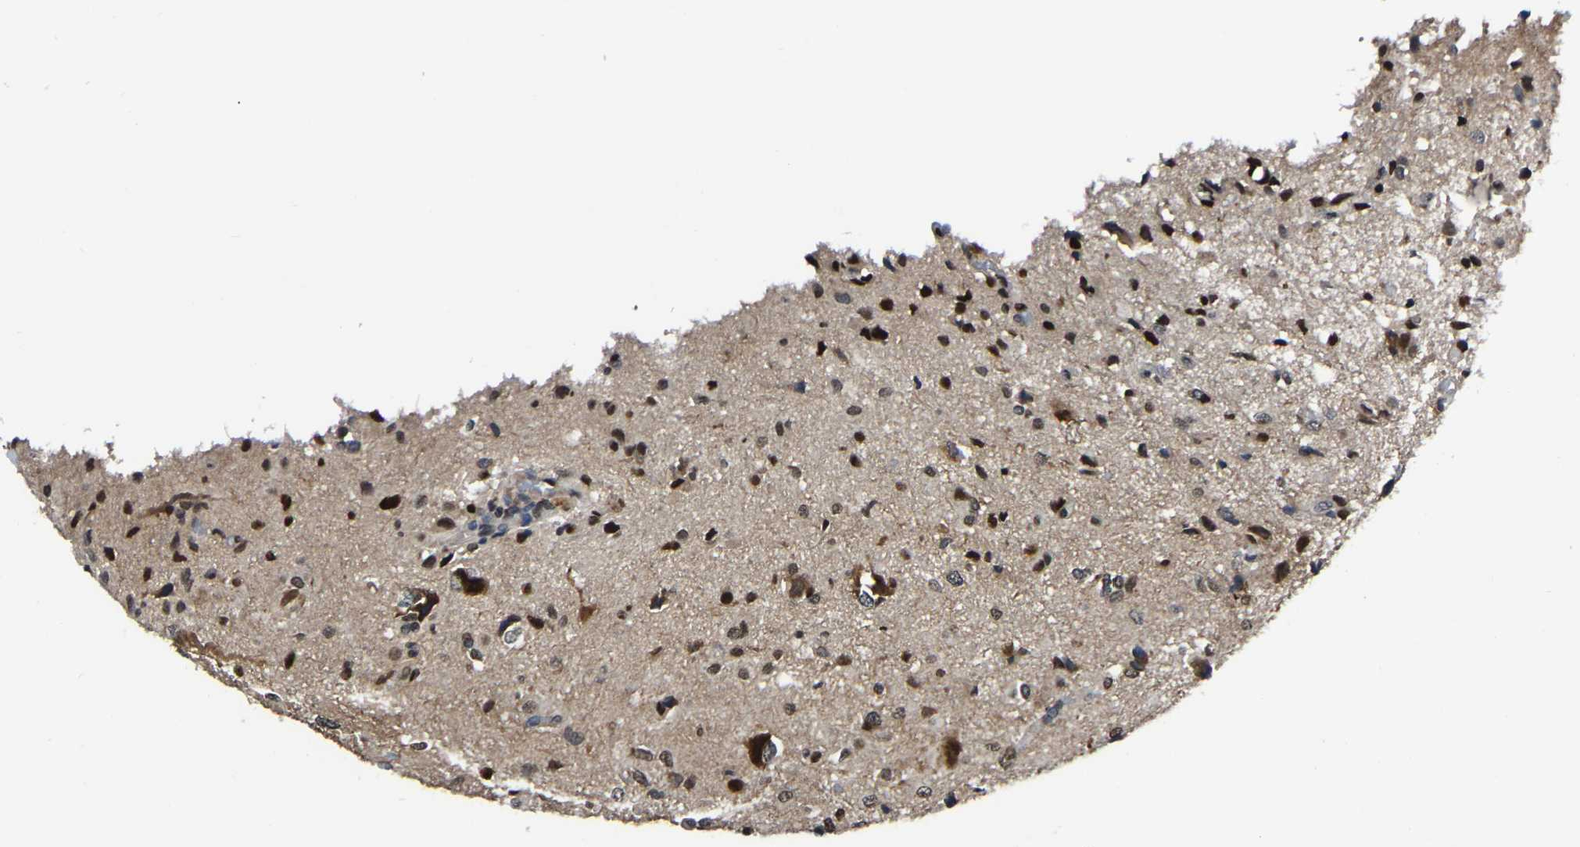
{"staining": {"intensity": "strong", "quantity": ">75%", "location": "nuclear"}, "tissue": "glioma", "cell_type": "Tumor cells", "image_type": "cancer", "snomed": [{"axis": "morphology", "description": "Glioma, malignant, High grade"}, {"axis": "topography", "description": "Brain"}], "caption": "Immunohistochemical staining of human glioma exhibits high levels of strong nuclear protein staining in about >75% of tumor cells. Immunohistochemistry (ihc) stains the protein in brown and the nuclei are stained blue.", "gene": "TRIM35", "patient": {"sex": "female", "age": 59}}